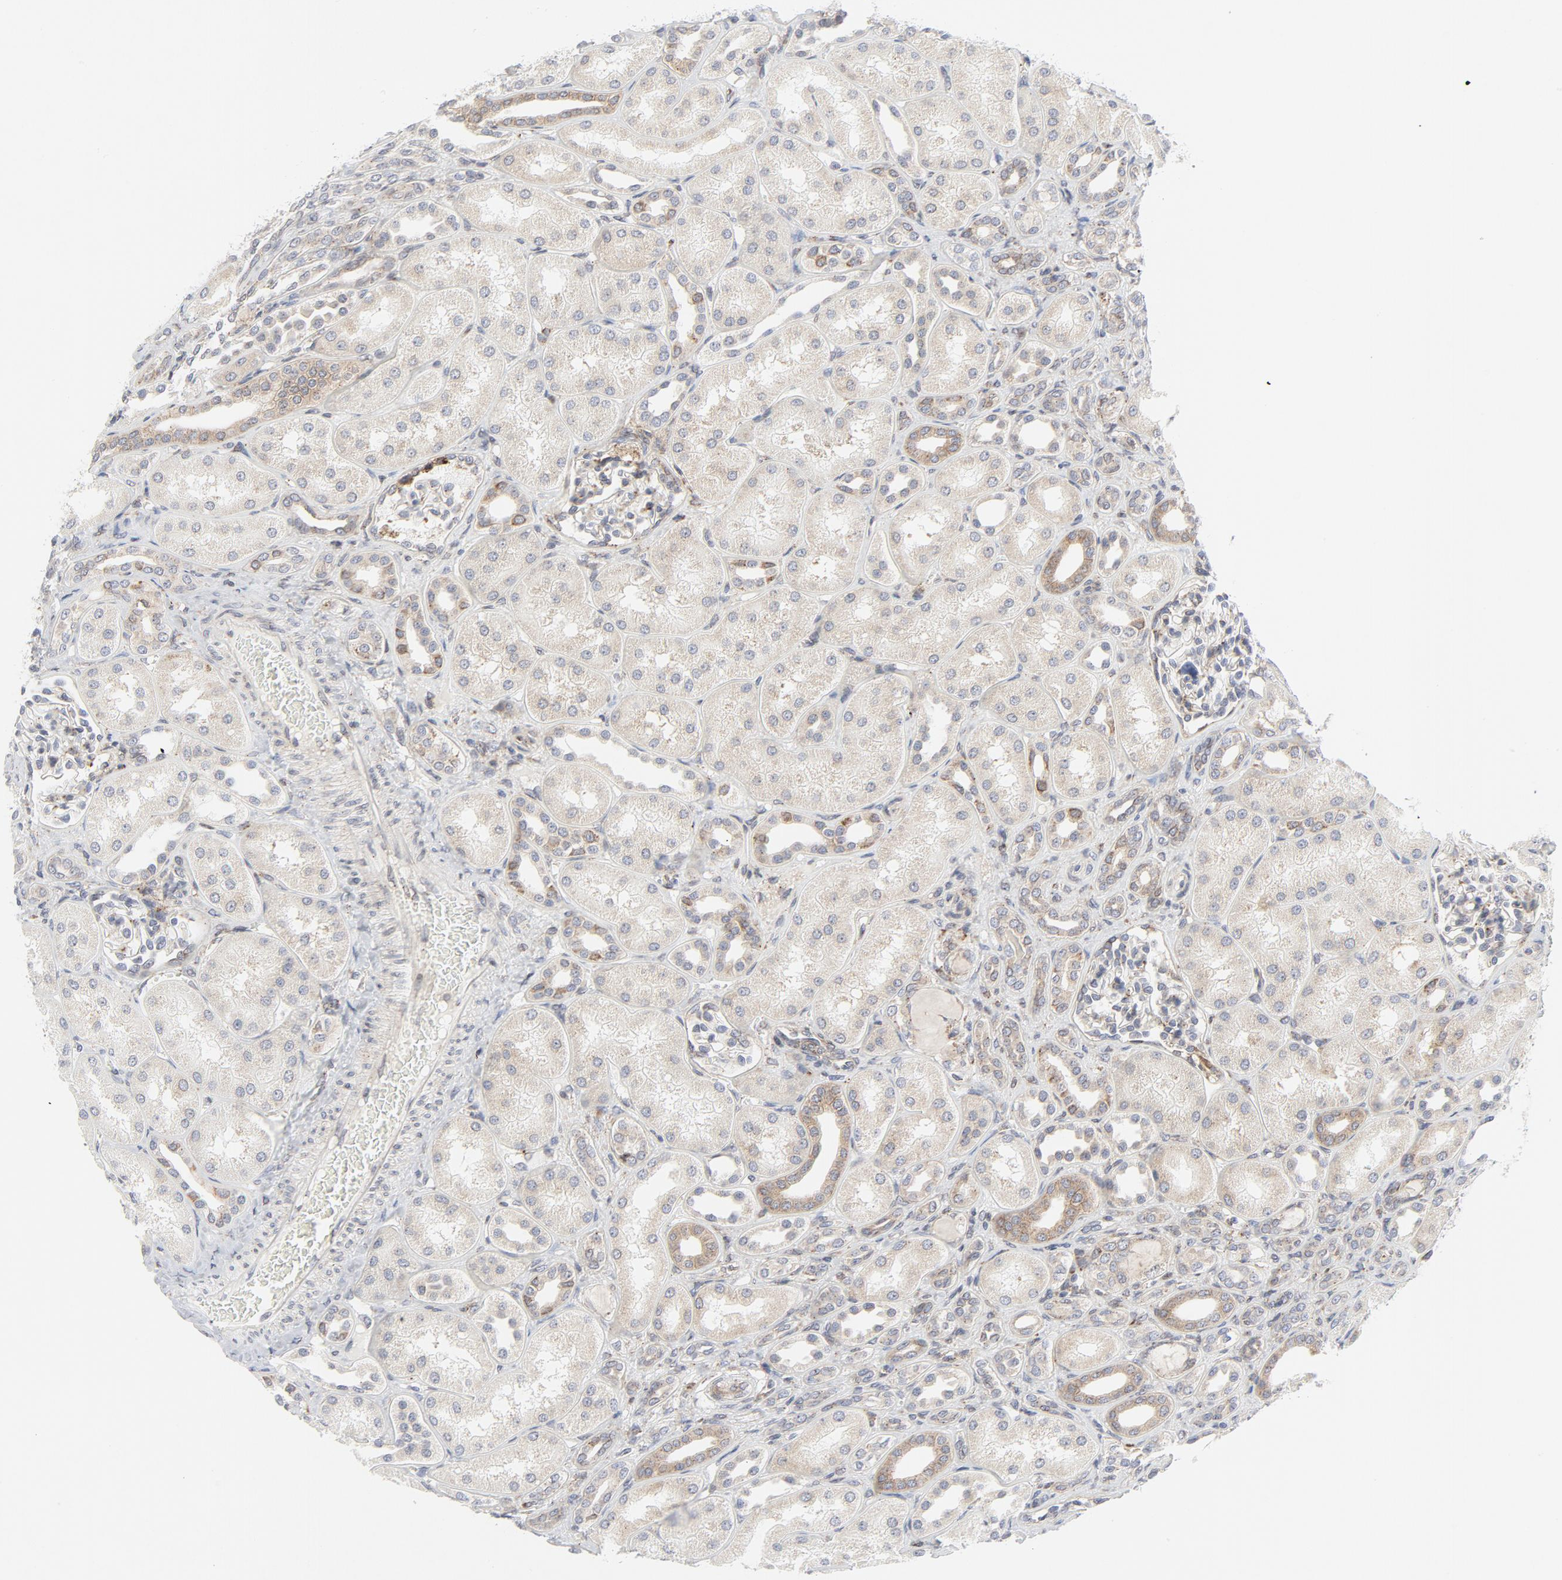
{"staining": {"intensity": "moderate", "quantity": "<25%", "location": "cytoplasmic/membranous"}, "tissue": "kidney", "cell_type": "Cells in glomeruli", "image_type": "normal", "snomed": [{"axis": "morphology", "description": "Normal tissue, NOS"}, {"axis": "topography", "description": "Kidney"}], "caption": "Cells in glomeruli display low levels of moderate cytoplasmic/membranous staining in about <25% of cells in benign kidney.", "gene": "LRP6", "patient": {"sex": "male", "age": 7}}